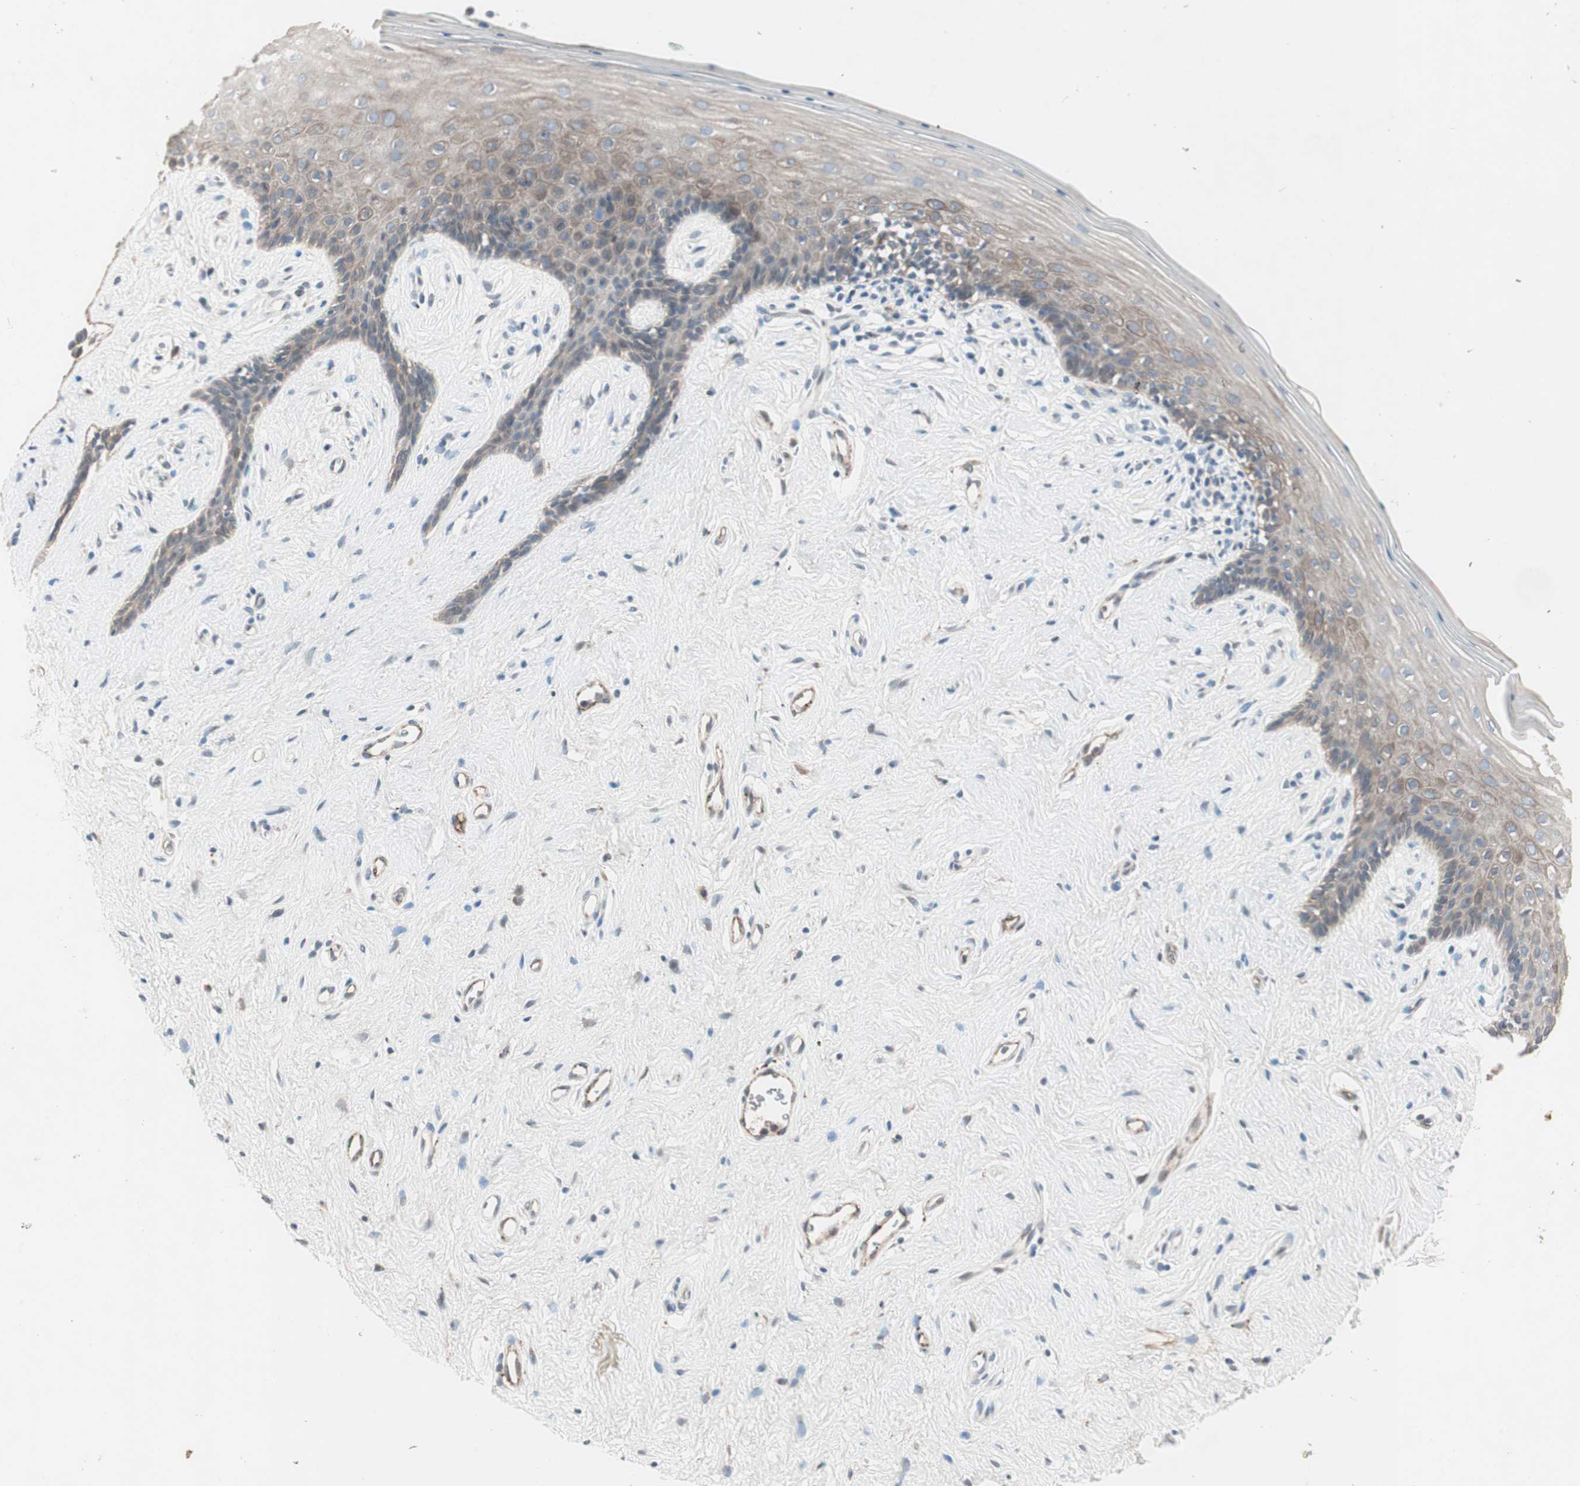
{"staining": {"intensity": "weak", "quantity": "25%-75%", "location": "cytoplasmic/membranous"}, "tissue": "vagina", "cell_type": "Squamous epithelial cells", "image_type": "normal", "snomed": [{"axis": "morphology", "description": "Normal tissue, NOS"}, {"axis": "topography", "description": "Vagina"}], "caption": "Immunohistochemistry (DAB (3,3'-diaminobenzidine)) staining of benign vagina displays weak cytoplasmic/membranous protein staining in about 25%-75% of squamous epithelial cells. (IHC, brightfield microscopy, high magnification).", "gene": "FGFR4", "patient": {"sex": "female", "age": 44}}